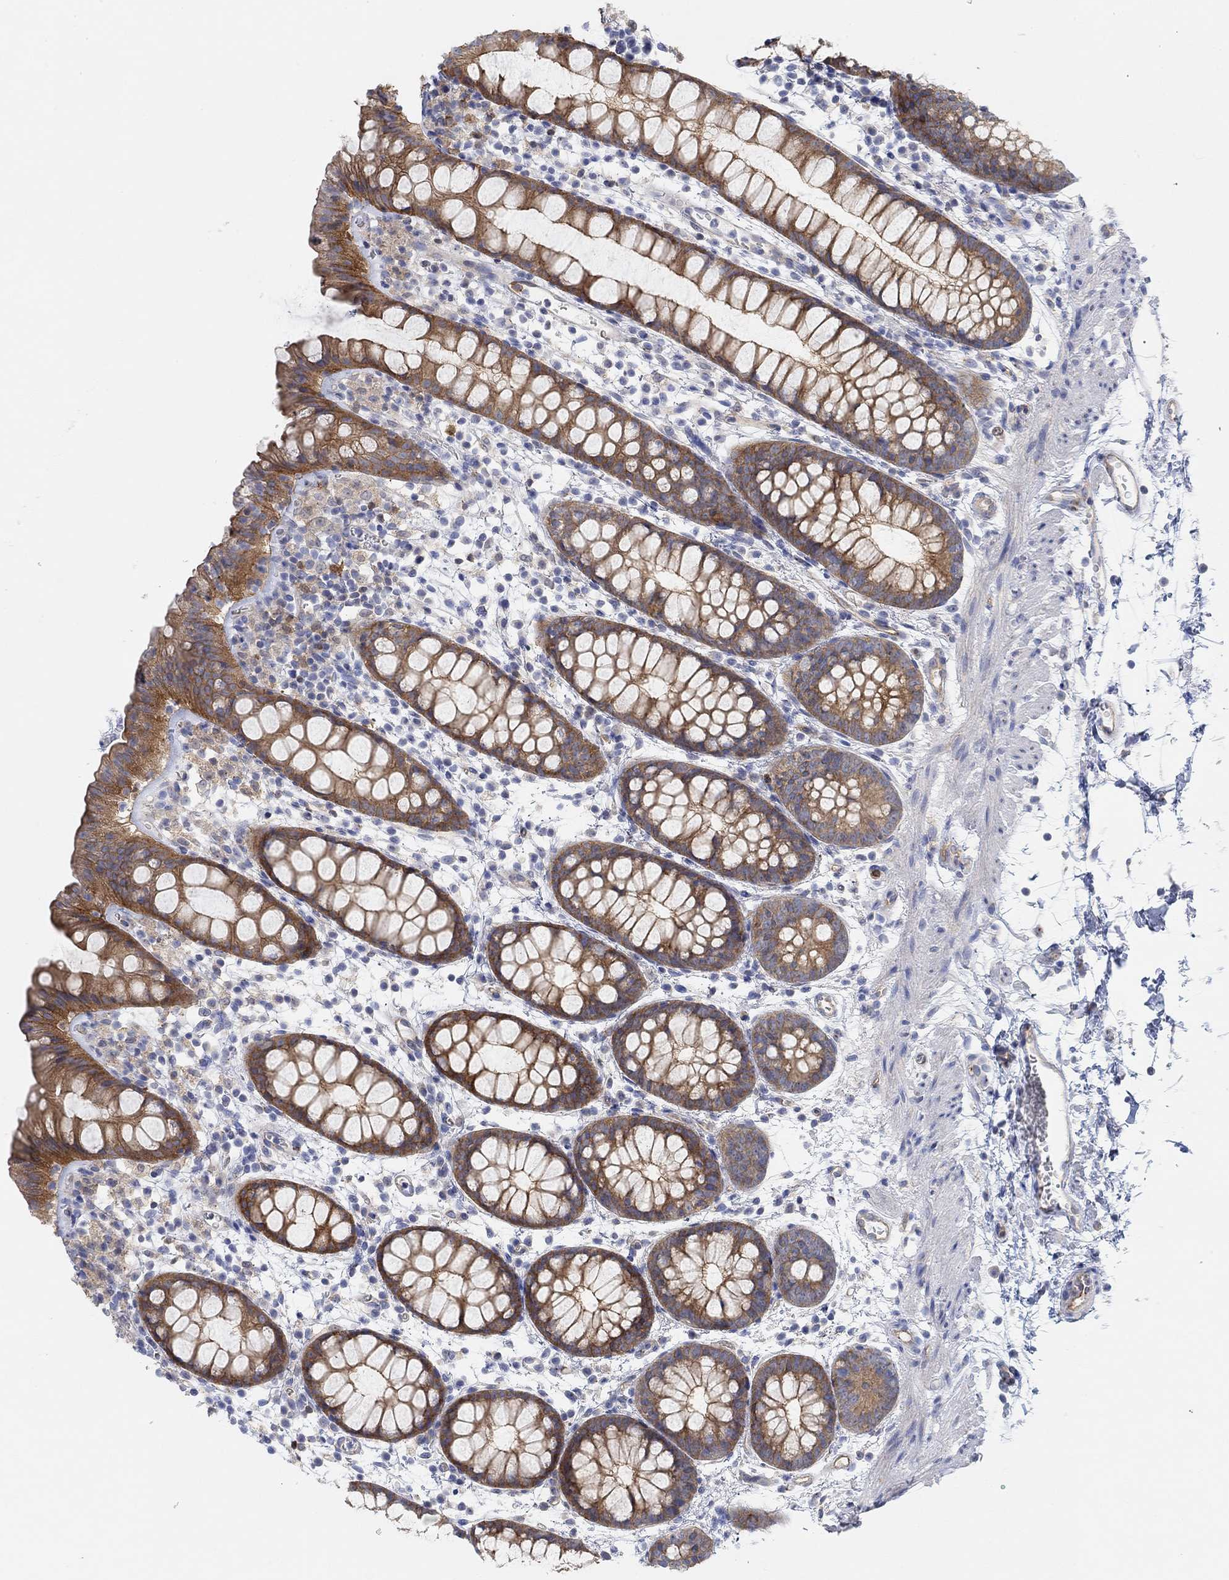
{"staining": {"intensity": "strong", "quantity": "25%-75%", "location": "cytoplasmic/membranous"}, "tissue": "rectum", "cell_type": "Glandular cells", "image_type": "normal", "snomed": [{"axis": "morphology", "description": "Normal tissue, NOS"}, {"axis": "topography", "description": "Rectum"}], "caption": "DAB (3,3'-diaminobenzidine) immunohistochemical staining of benign rectum shows strong cytoplasmic/membranous protein positivity in about 25%-75% of glandular cells. (DAB = brown stain, brightfield microscopy at high magnification).", "gene": "RGS1", "patient": {"sex": "male", "age": 57}}